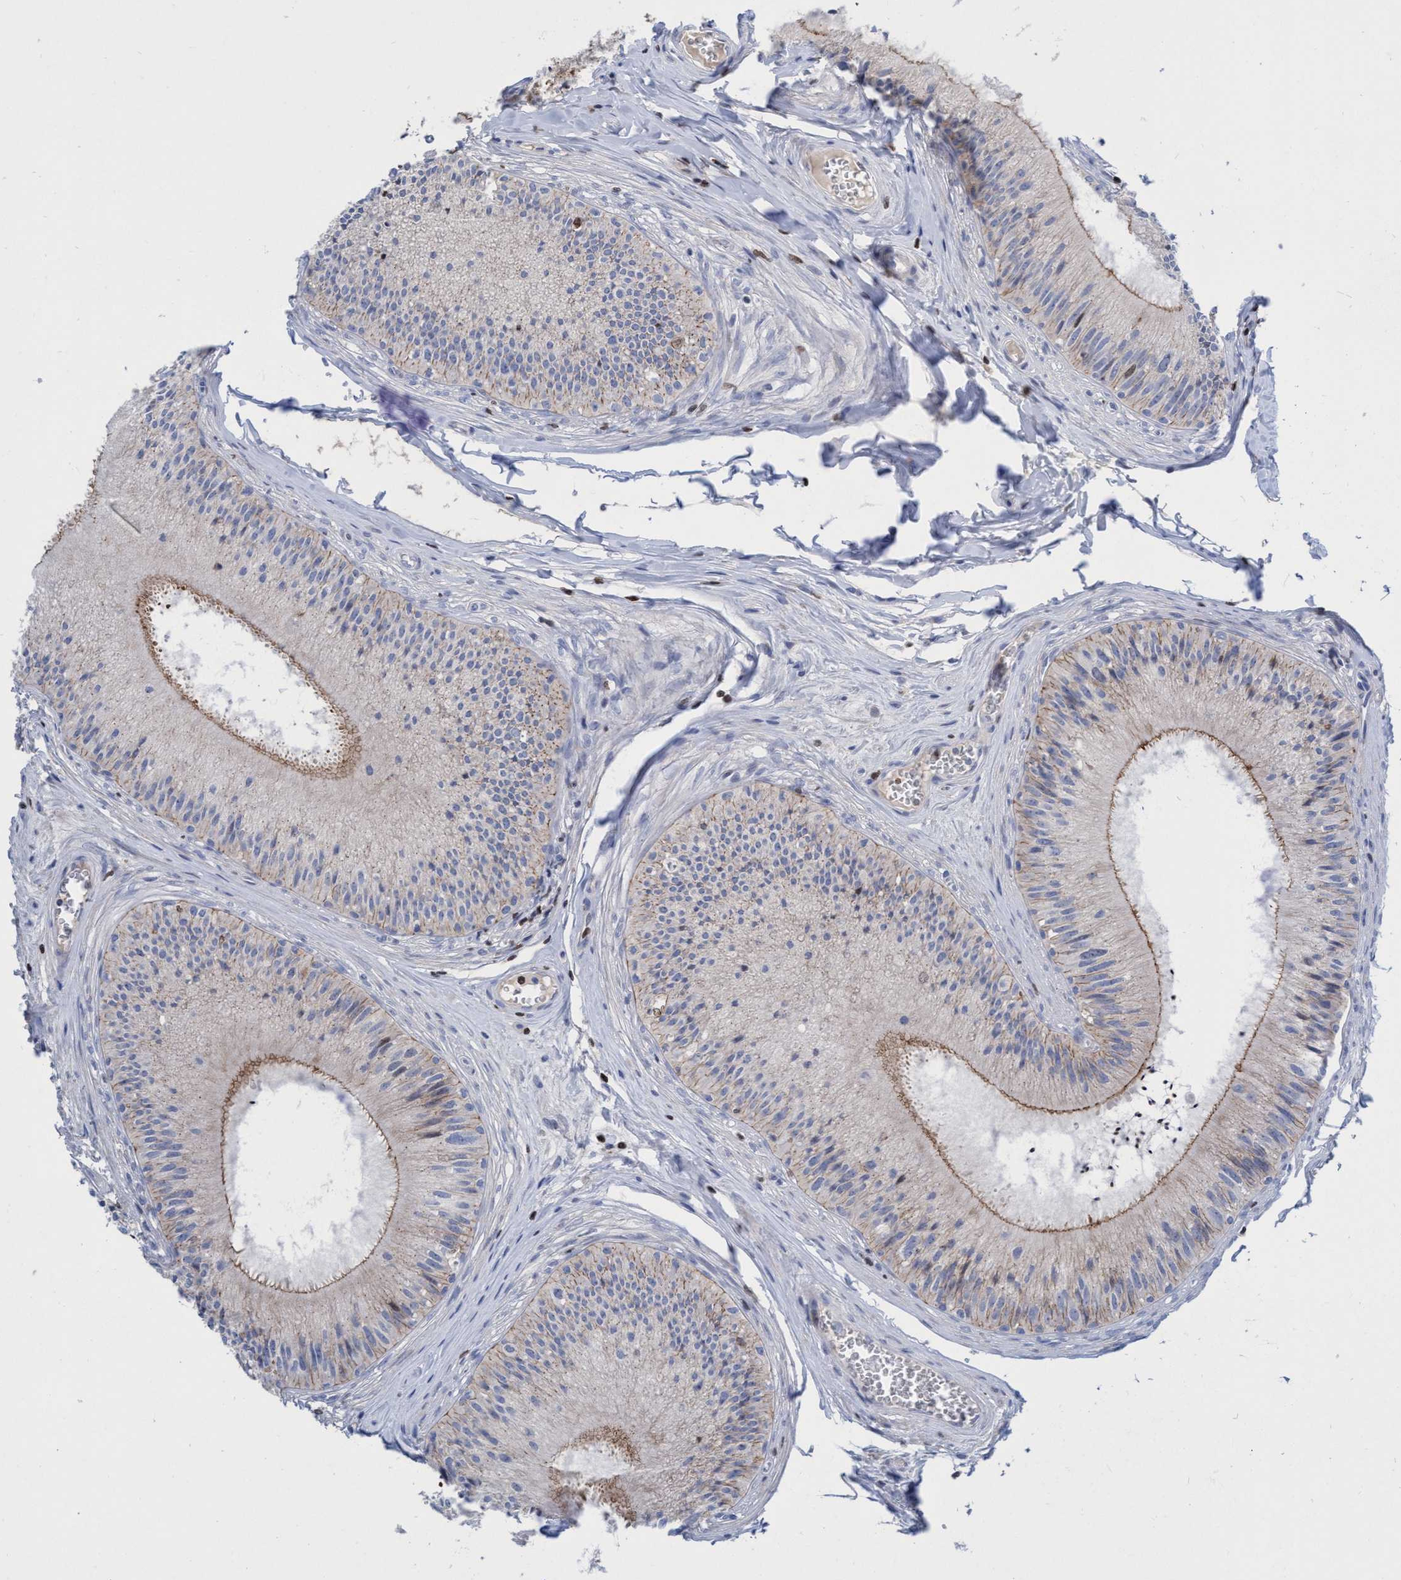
{"staining": {"intensity": "weak", "quantity": "25%-75%", "location": "cytoplasmic/membranous"}, "tissue": "epididymis", "cell_type": "Glandular cells", "image_type": "normal", "snomed": [{"axis": "morphology", "description": "Normal tissue, NOS"}, {"axis": "topography", "description": "Epididymis"}], "caption": "This is an image of immunohistochemistry (IHC) staining of normal epididymis, which shows weak expression in the cytoplasmic/membranous of glandular cells.", "gene": "CBX2", "patient": {"sex": "male", "age": 31}}